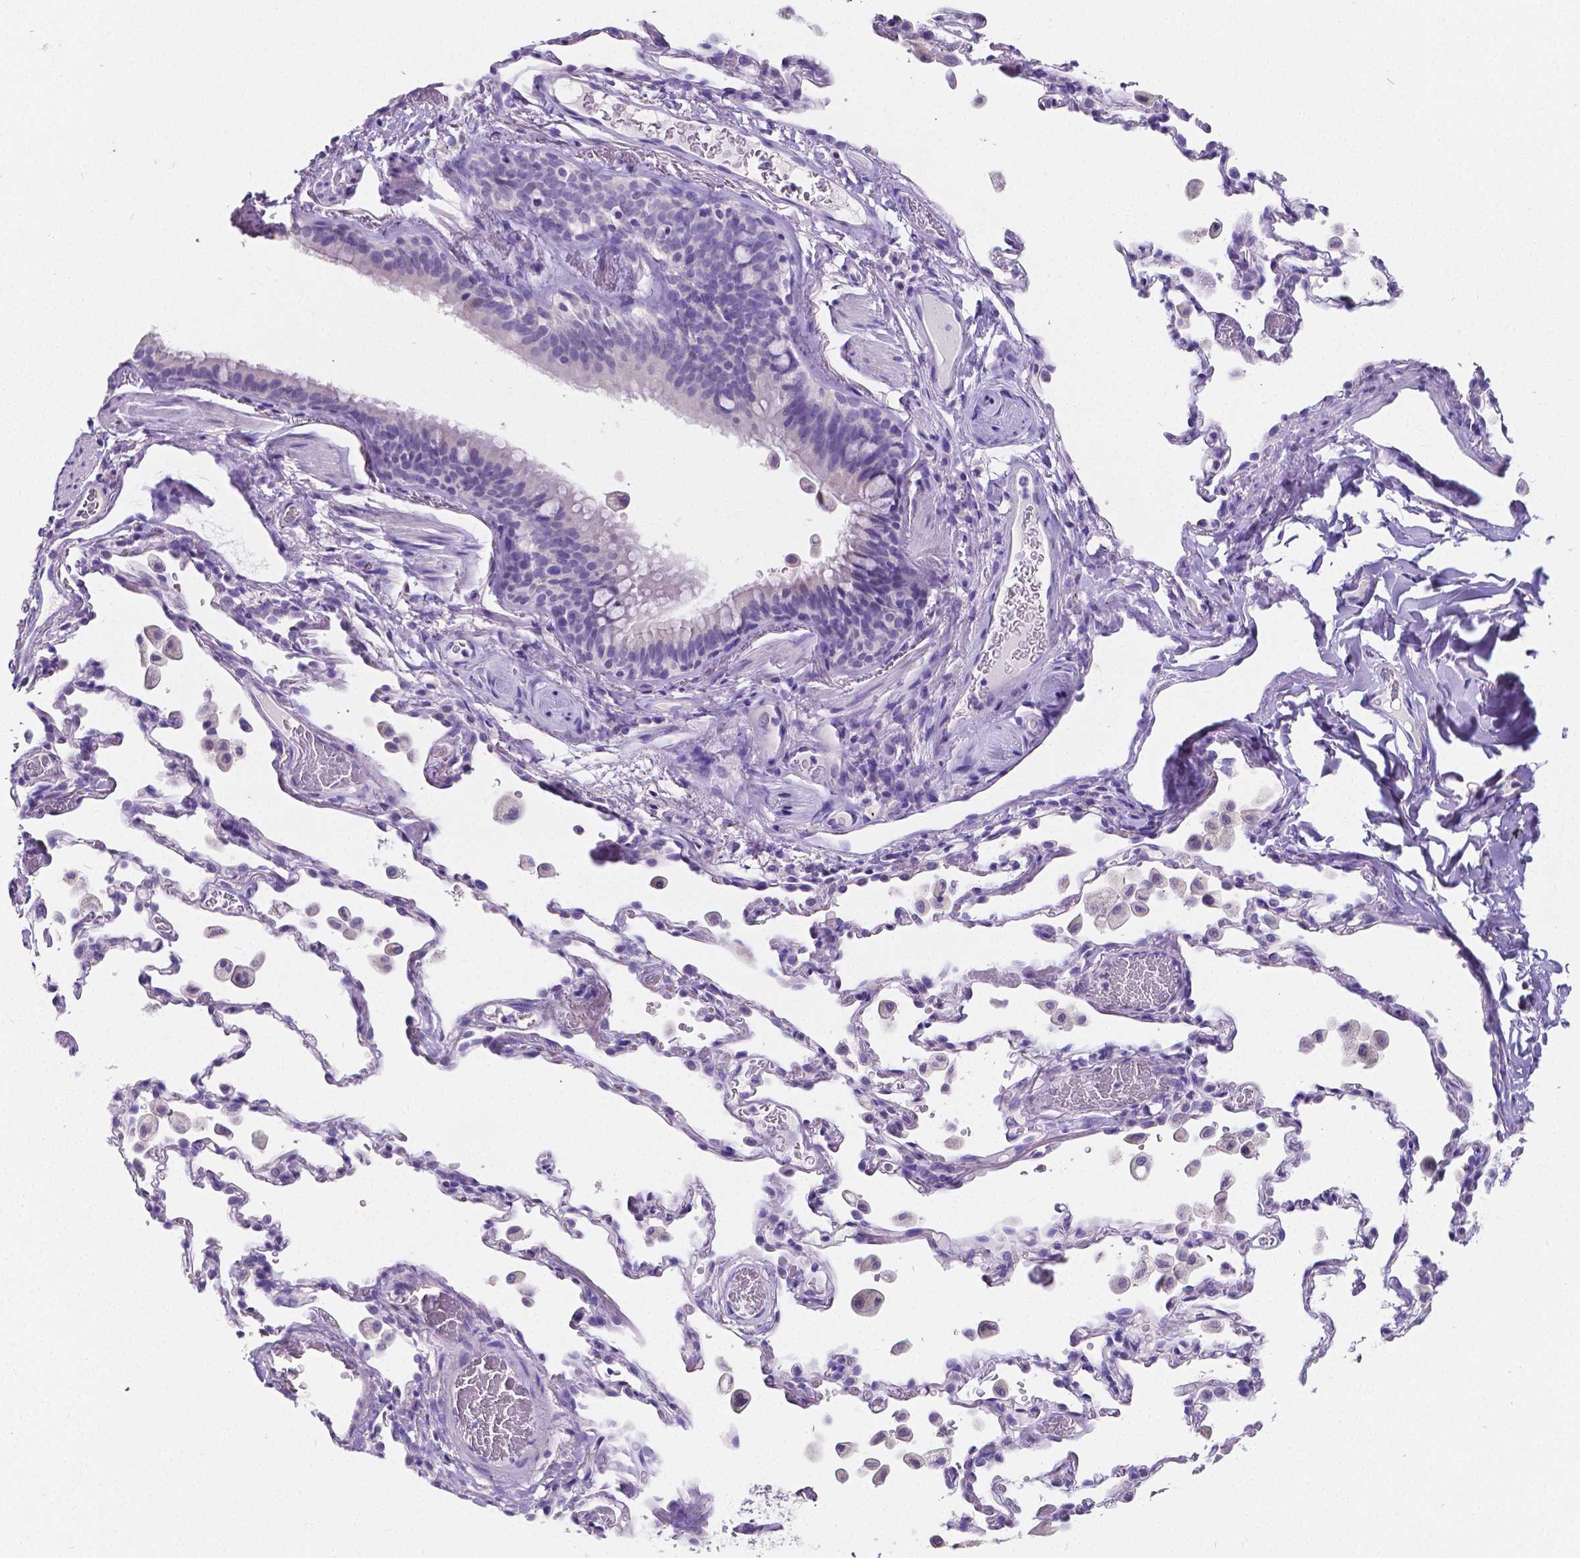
{"staining": {"intensity": "negative", "quantity": "none", "location": "none"}, "tissue": "bronchus", "cell_type": "Respiratory epithelial cells", "image_type": "normal", "snomed": [{"axis": "morphology", "description": "Normal tissue, NOS"}, {"axis": "topography", "description": "Bronchus"}, {"axis": "topography", "description": "Lung"}], "caption": "Bronchus stained for a protein using immunohistochemistry (IHC) displays no positivity respiratory epithelial cells.", "gene": "SATB2", "patient": {"sex": "male", "age": 54}}